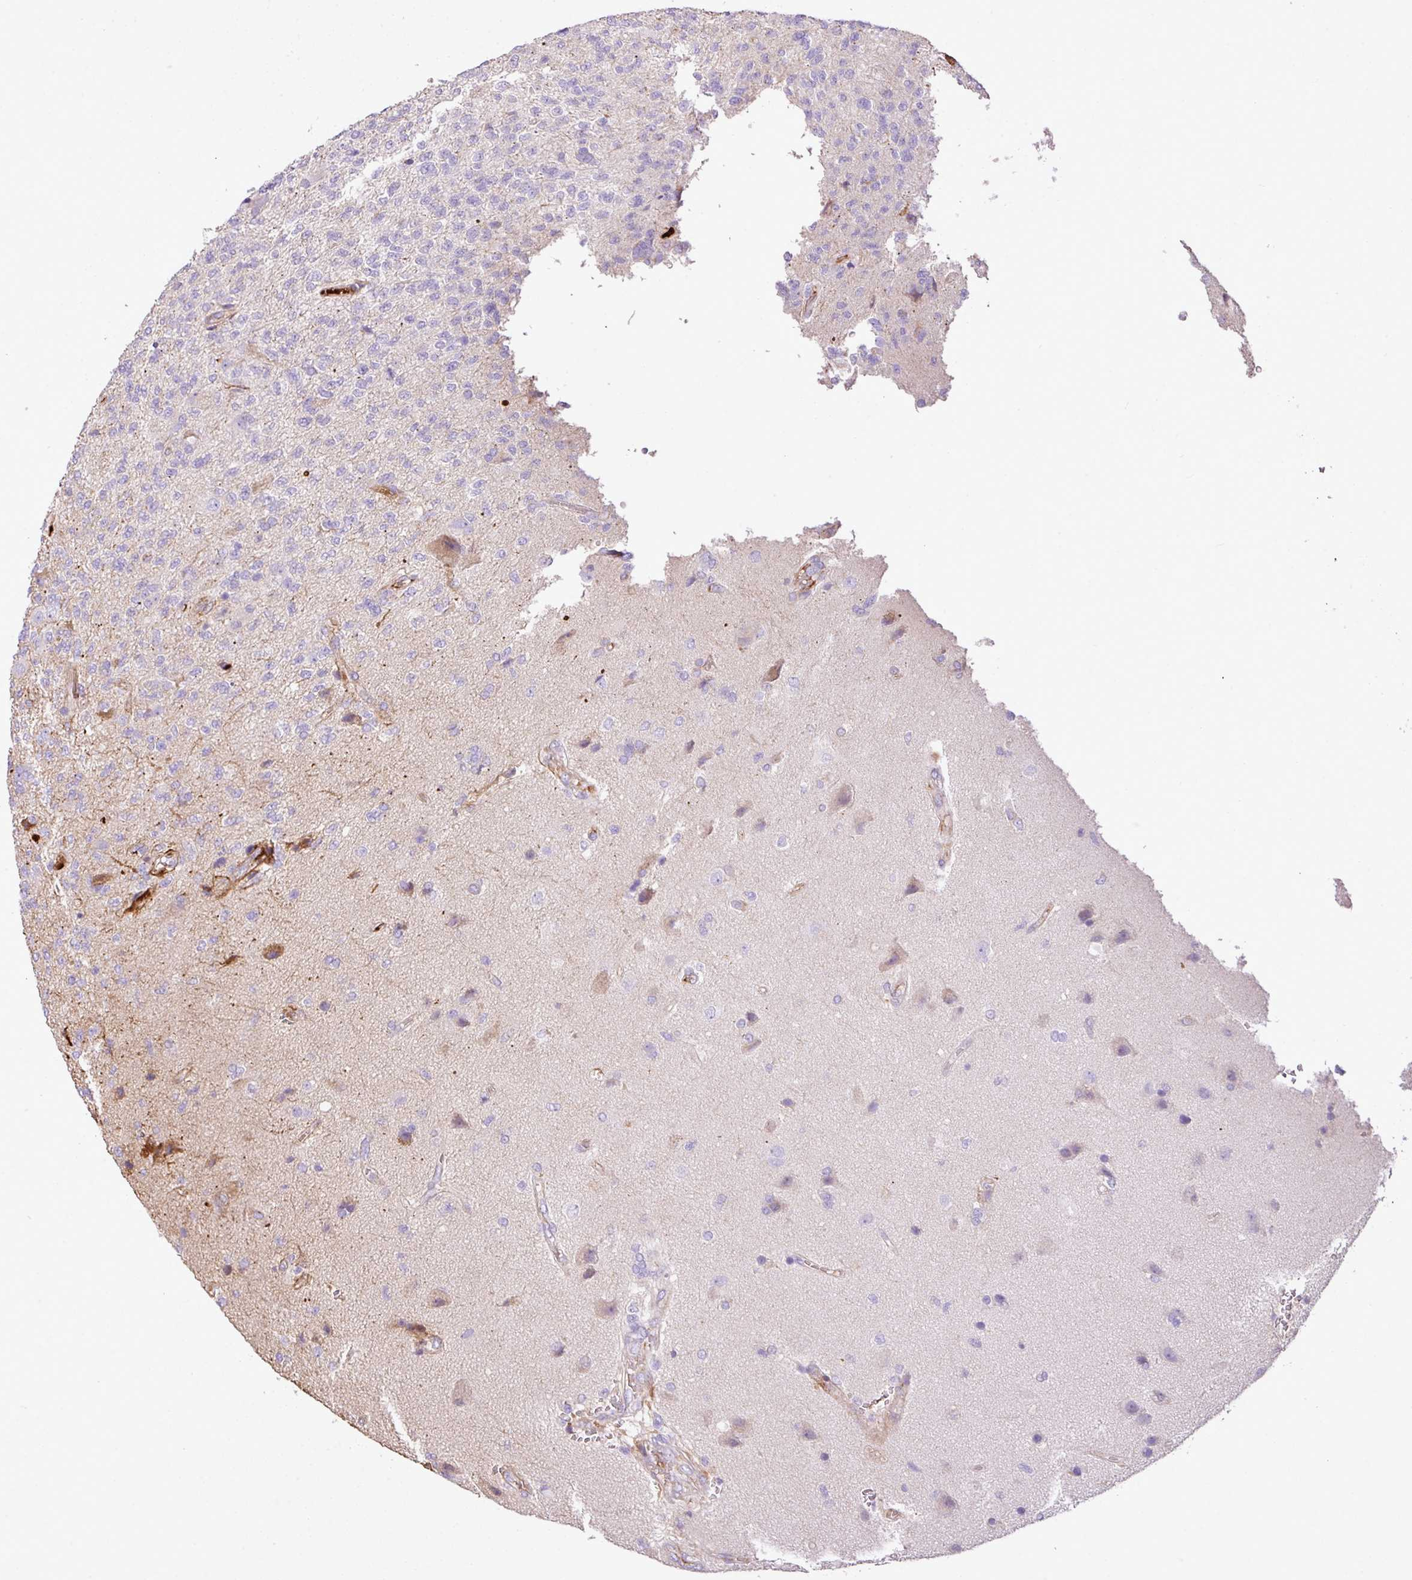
{"staining": {"intensity": "negative", "quantity": "none", "location": "none"}, "tissue": "glioma", "cell_type": "Tumor cells", "image_type": "cancer", "snomed": [{"axis": "morphology", "description": "Glioma, malignant, High grade"}, {"axis": "topography", "description": "Brain"}], "caption": "An immunohistochemistry image of glioma is shown. There is no staining in tumor cells of glioma.", "gene": "CTXN2", "patient": {"sex": "male", "age": 56}}